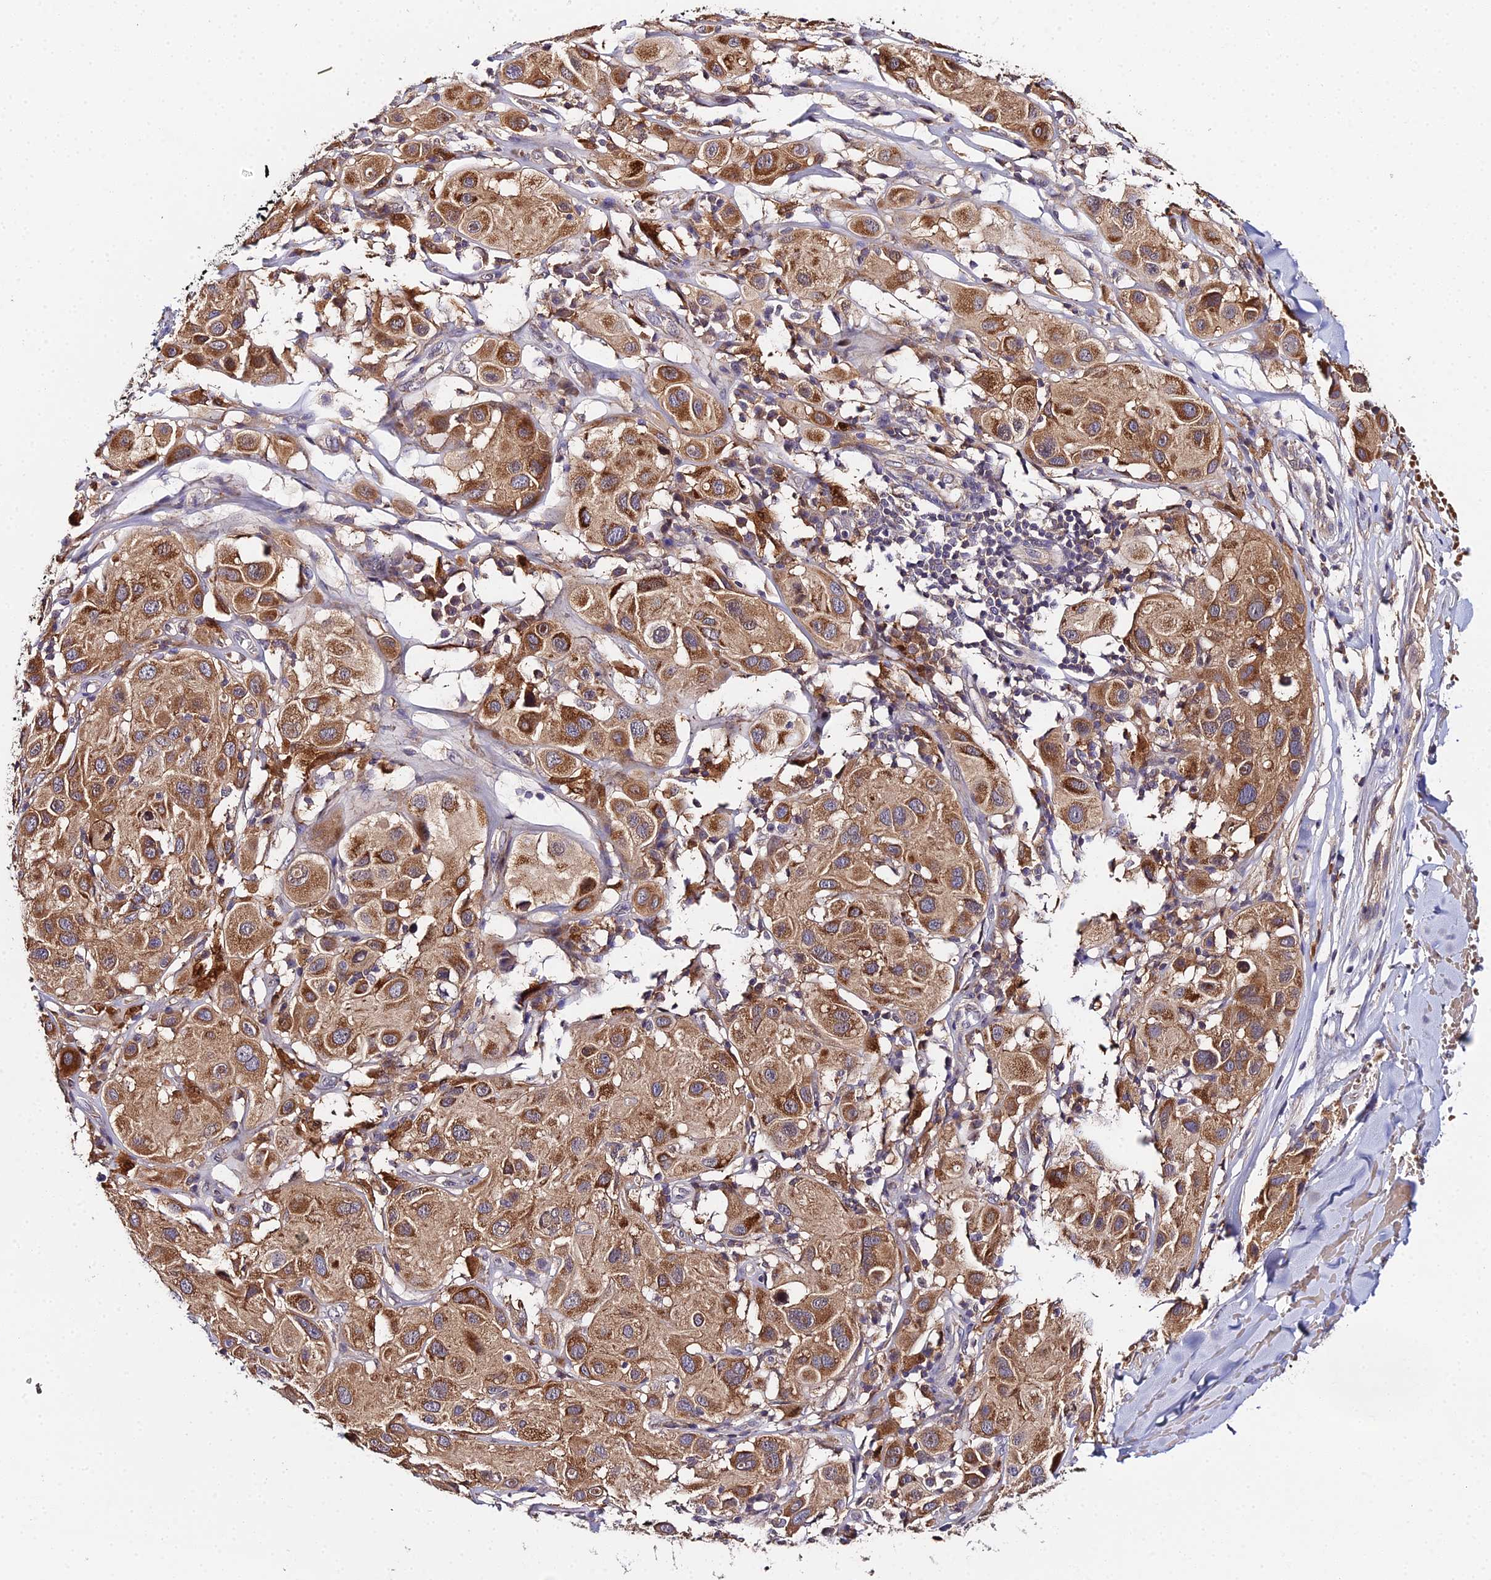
{"staining": {"intensity": "moderate", "quantity": ">75%", "location": "cytoplasmic/membranous"}, "tissue": "melanoma", "cell_type": "Tumor cells", "image_type": "cancer", "snomed": [{"axis": "morphology", "description": "Malignant melanoma, Metastatic site"}, {"axis": "topography", "description": "Skin"}], "caption": "A high-resolution micrograph shows immunohistochemistry staining of melanoma, which demonstrates moderate cytoplasmic/membranous staining in about >75% of tumor cells. The staining was performed using DAB (3,3'-diaminobenzidine) to visualize the protein expression in brown, while the nuclei were stained in blue with hematoxylin (Magnification: 20x).", "gene": "ZBED8", "patient": {"sex": "male", "age": 41}}